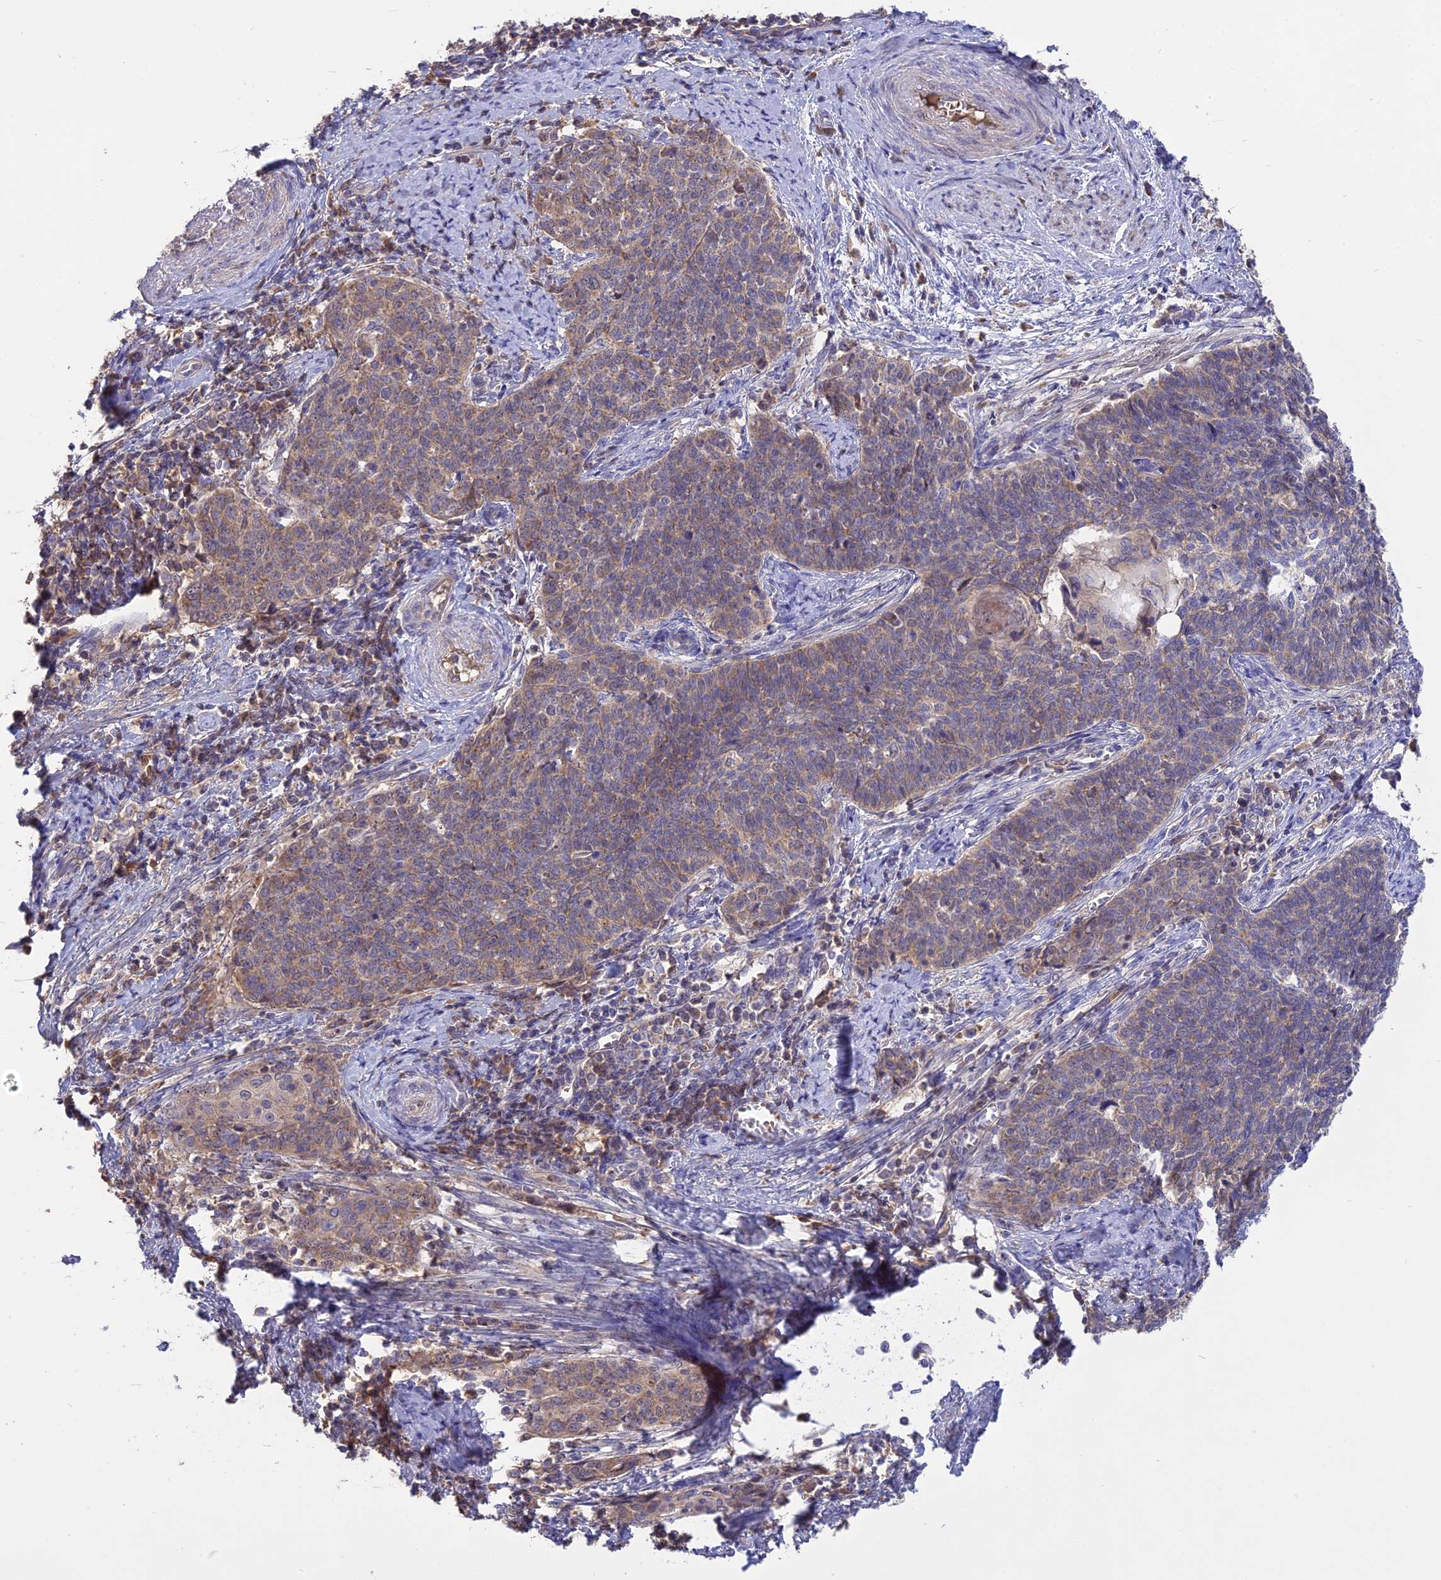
{"staining": {"intensity": "moderate", "quantity": "<25%", "location": "cytoplasmic/membranous"}, "tissue": "cervical cancer", "cell_type": "Tumor cells", "image_type": "cancer", "snomed": [{"axis": "morphology", "description": "Squamous cell carcinoma, NOS"}, {"axis": "topography", "description": "Cervix"}], "caption": "The micrograph demonstrates a brown stain indicating the presence of a protein in the cytoplasmic/membranous of tumor cells in cervical cancer (squamous cell carcinoma). (Brightfield microscopy of DAB IHC at high magnification).", "gene": "NUDT8", "patient": {"sex": "female", "age": 39}}